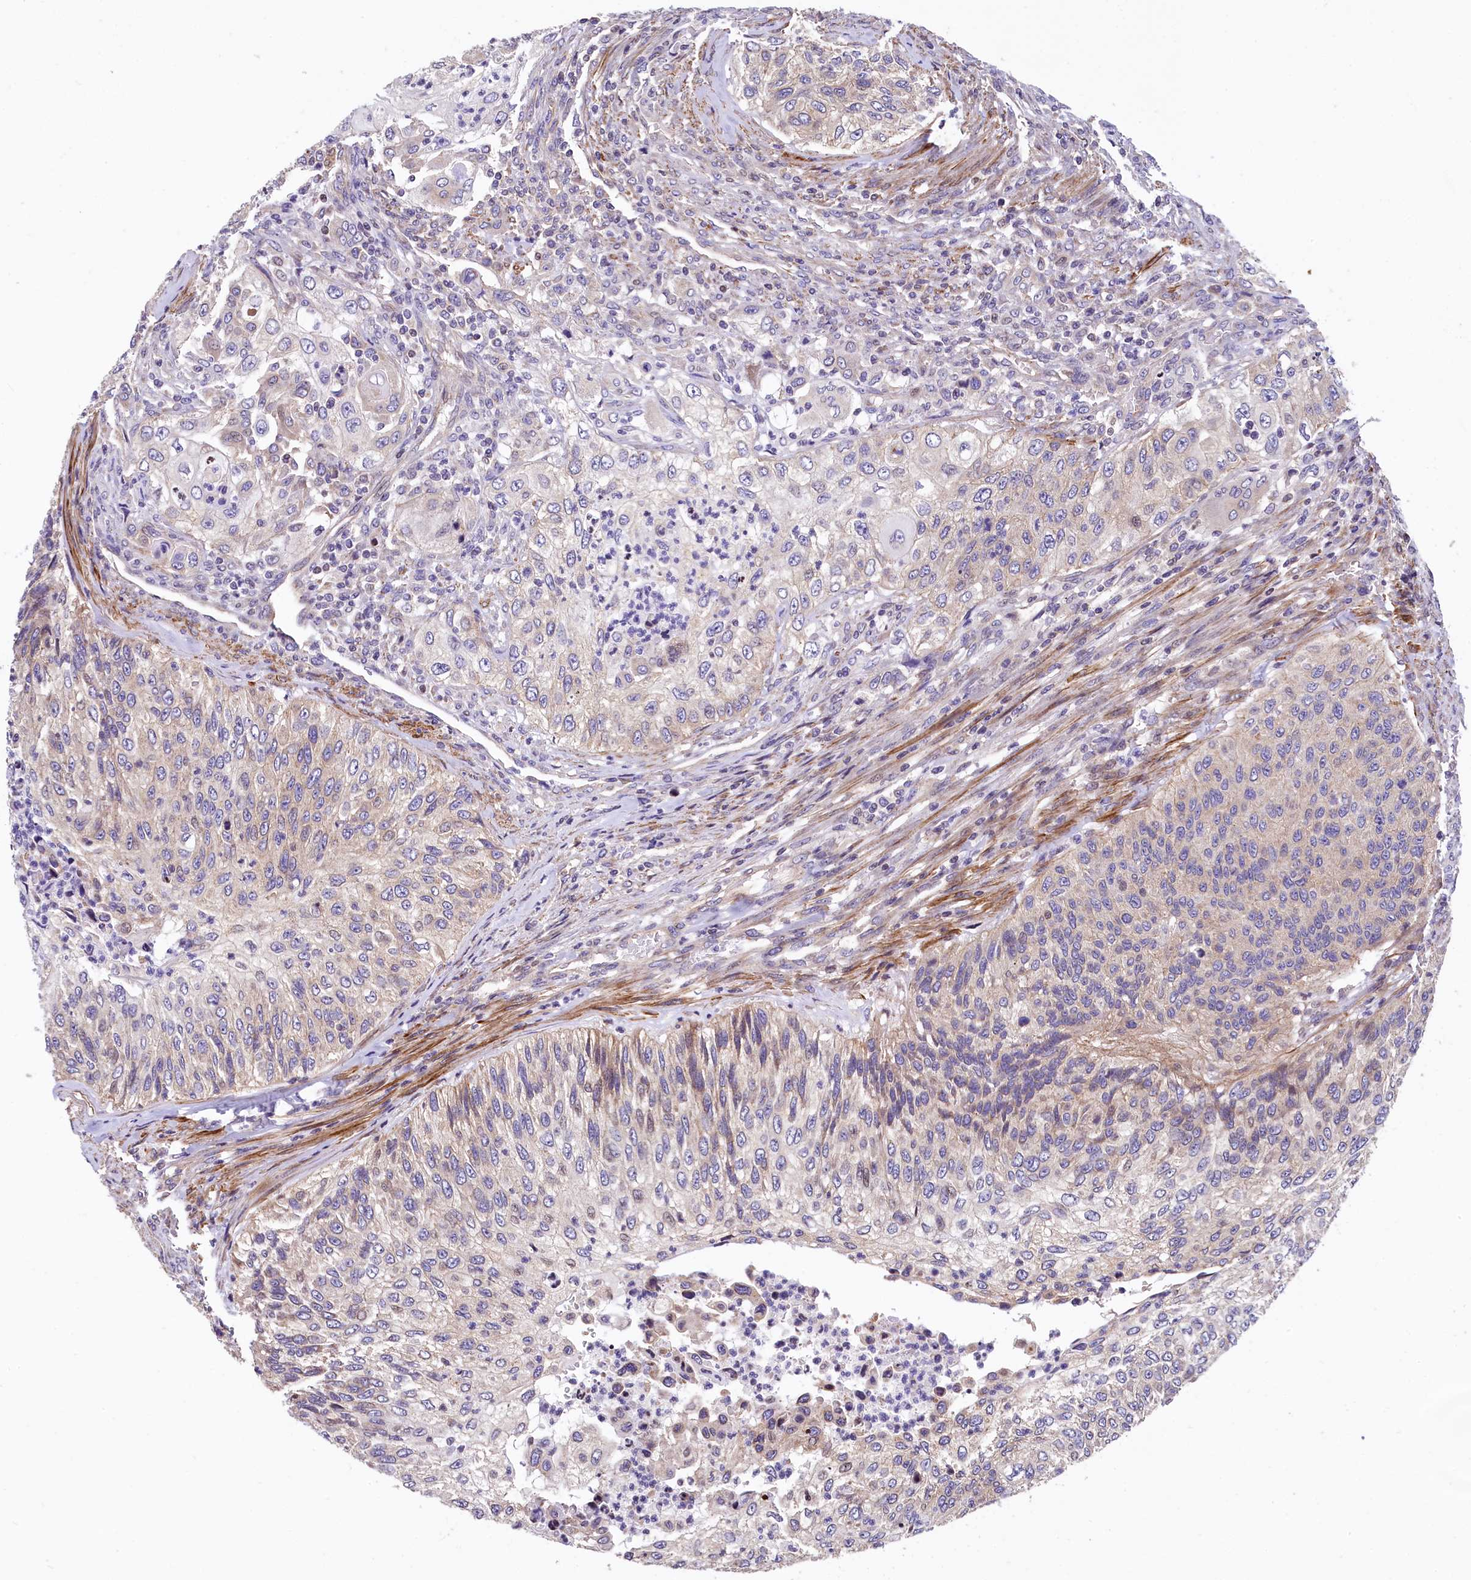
{"staining": {"intensity": "weak", "quantity": "<25%", "location": "cytoplasmic/membranous"}, "tissue": "urothelial cancer", "cell_type": "Tumor cells", "image_type": "cancer", "snomed": [{"axis": "morphology", "description": "Urothelial carcinoma, High grade"}, {"axis": "topography", "description": "Urinary bladder"}], "caption": "Tumor cells are negative for protein expression in human high-grade urothelial carcinoma.", "gene": "ZNF2", "patient": {"sex": "female", "age": 60}}